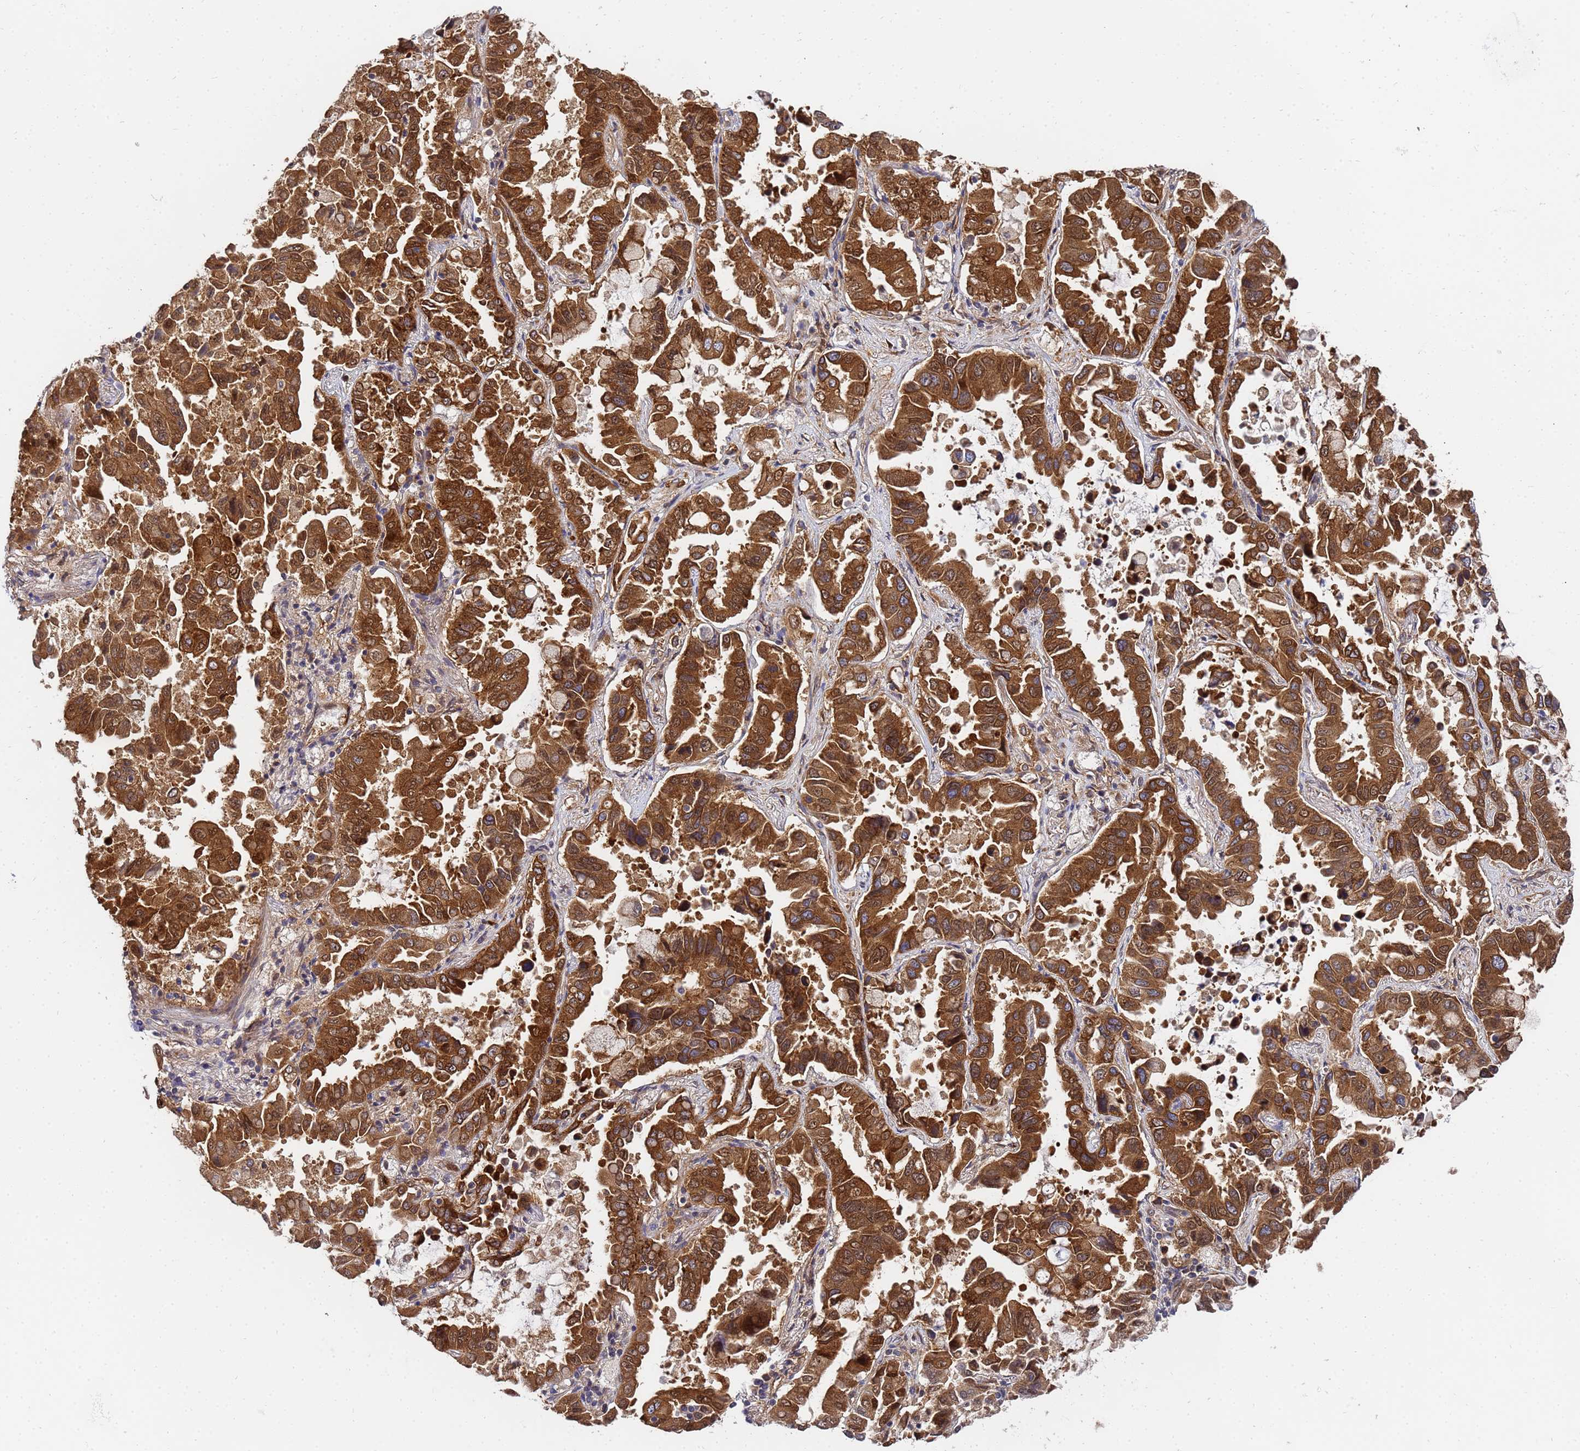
{"staining": {"intensity": "strong", "quantity": ">75%", "location": "cytoplasmic/membranous"}, "tissue": "lung cancer", "cell_type": "Tumor cells", "image_type": "cancer", "snomed": [{"axis": "morphology", "description": "Adenocarcinoma, NOS"}, {"axis": "topography", "description": "Lung"}], "caption": "A histopathology image showing strong cytoplasmic/membranous staining in about >75% of tumor cells in lung adenocarcinoma, as visualized by brown immunohistochemical staining.", "gene": "UNC93B1", "patient": {"sex": "male", "age": 64}}